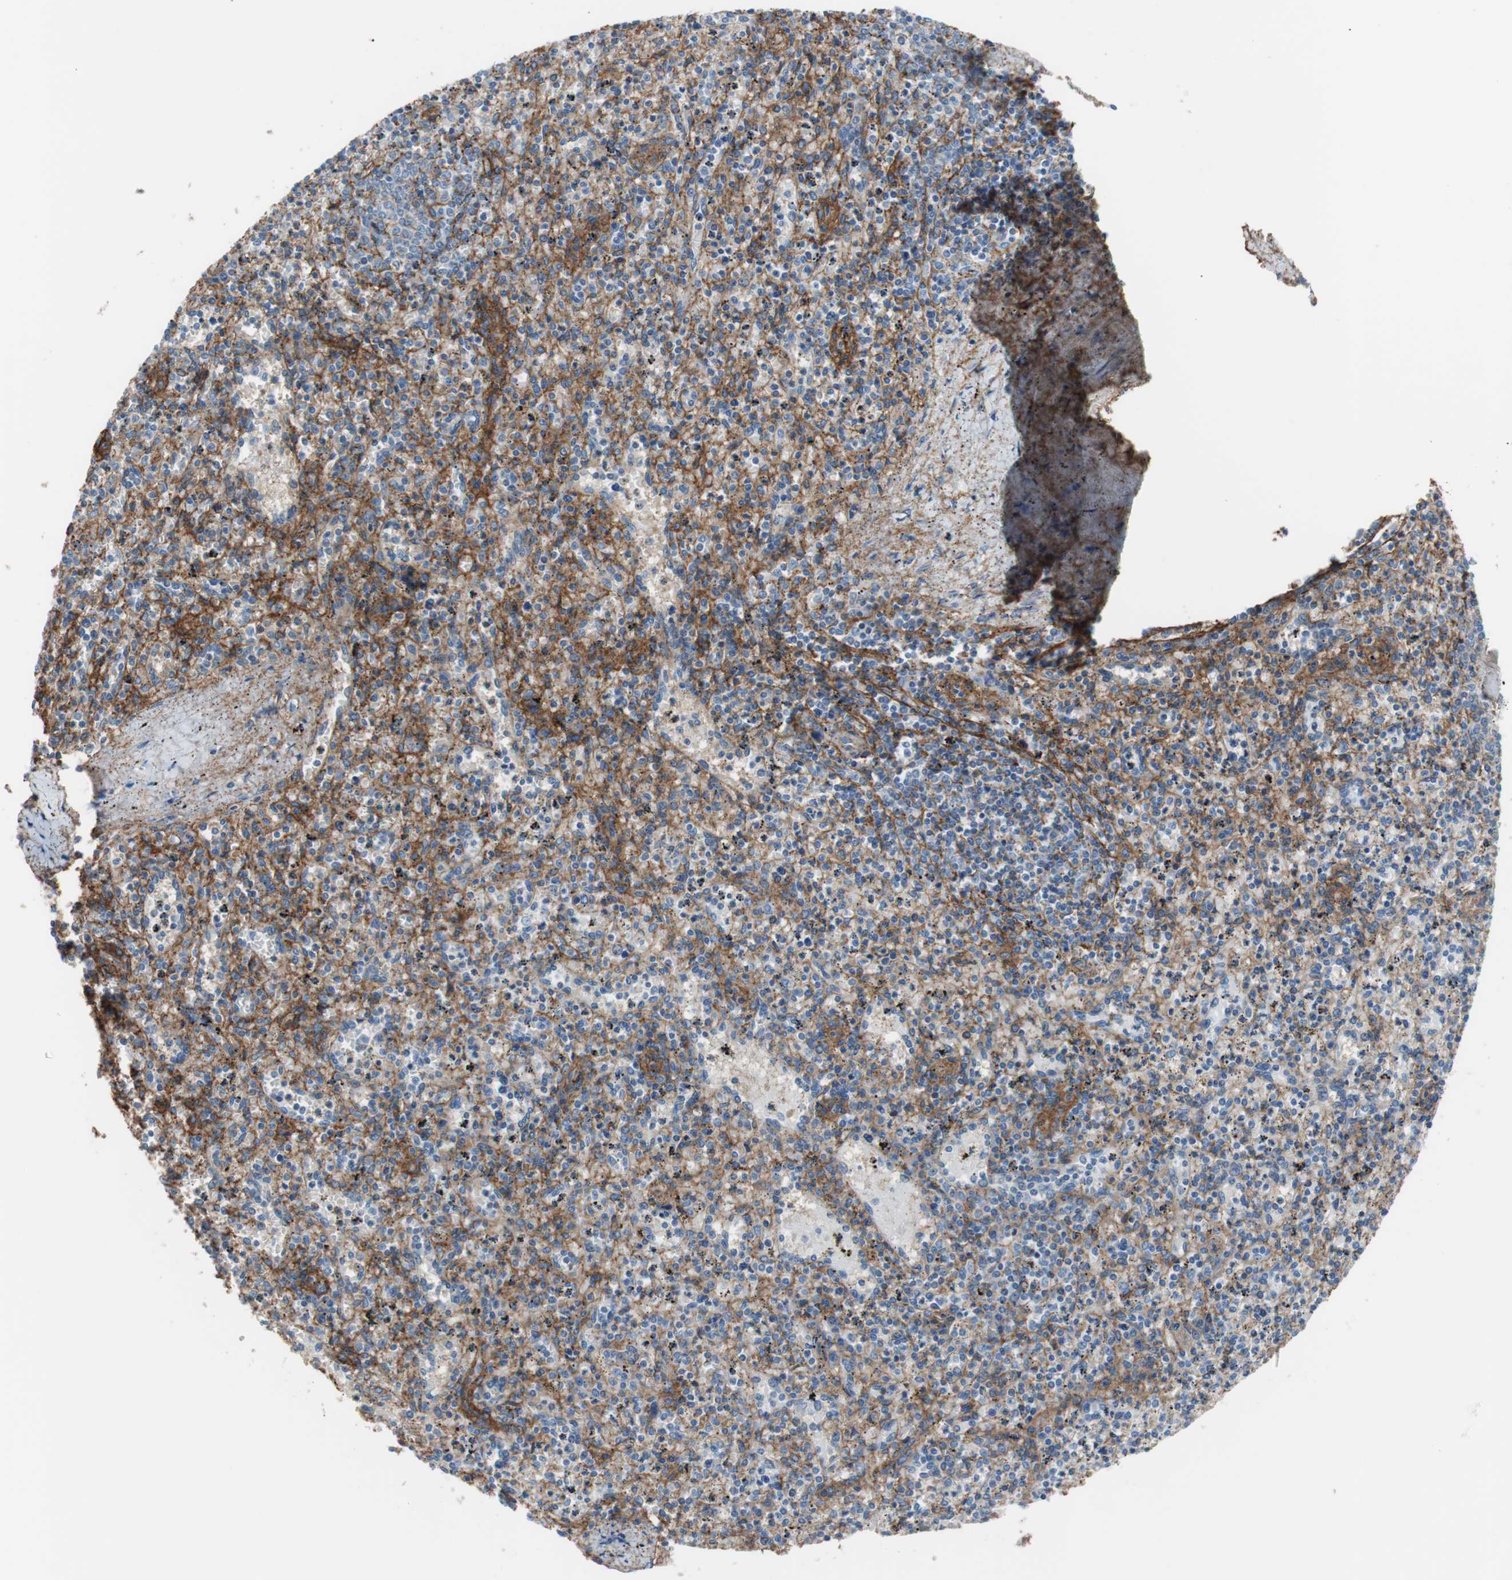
{"staining": {"intensity": "negative", "quantity": "none", "location": "none"}, "tissue": "spleen", "cell_type": "Cells in red pulp", "image_type": "normal", "snomed": [{"axis": "morphology", "description": "Normal tissue, NOS"}, {"axis": "topography", "description": "Spleen"}], "caption": "This is an immunohistochemistry (IHC) photomicrograph of unremarkable human spleen. There is no staining in cells in red pulp.", "gene": "CD81", "patient": {"sex": "male", "age": 72}}